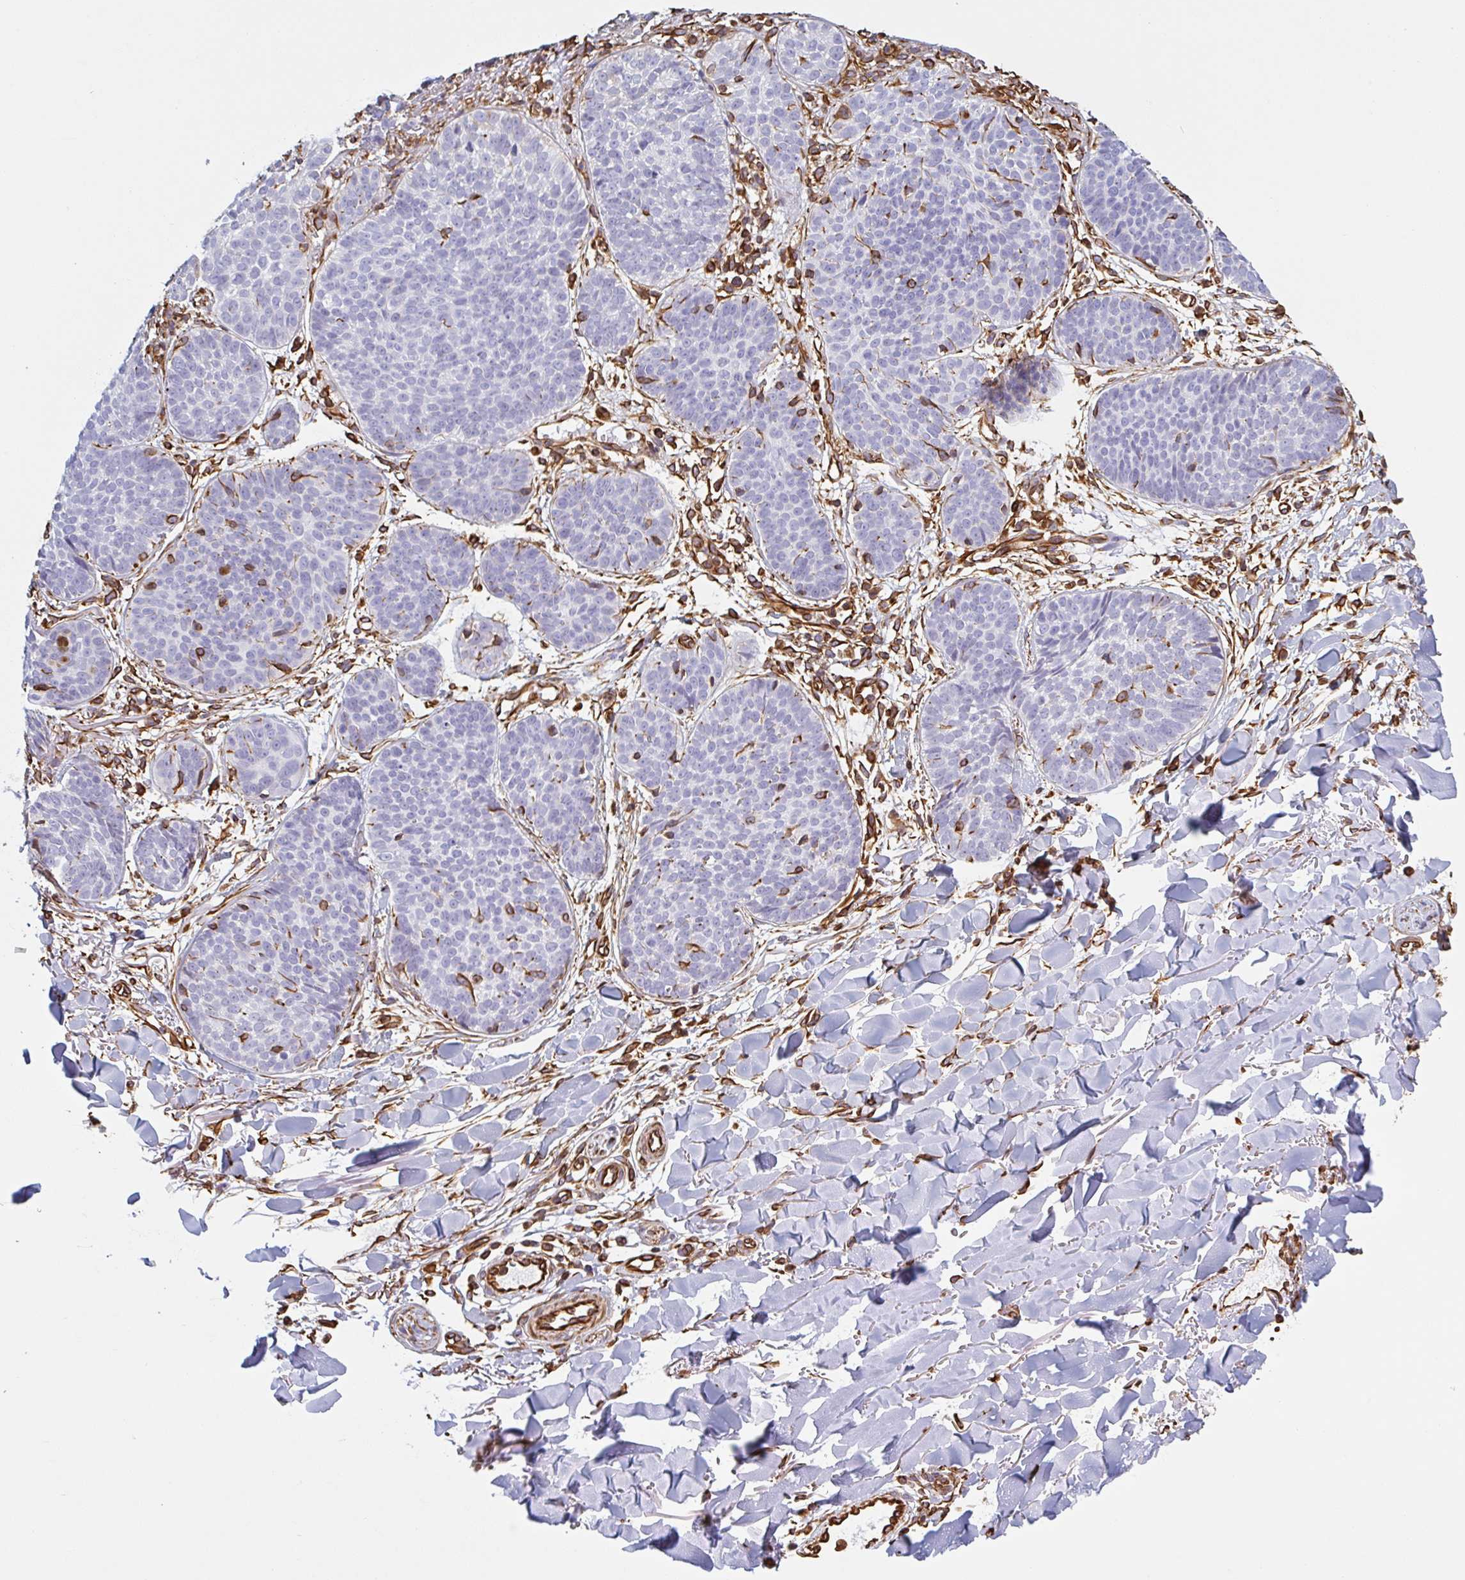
{"staining": {"intensity": "negative", "quantity": "none", "location": "none"}, "tissue": "skin cancer", "cell_type": "Tumor cells", "image_type": "cancer", "snomed": [{"axis": "morphology", "description": "Basal cell carcinoma"}, {"axis": "topography", "description": "Skin"}, {"axis": "topography", "description": "Skin of neck"}, {"axis": "topography", "description": "Skin of shoulder"}, {"axis": "topography", "description": "Skin of back"}], "caption": "Immunohistochemical staining of skin basal cell carcinoma demonstrates no significant staining in tumor cells.", "gene": "PPFIA1", "patient": {"sex": "male", "age": 80}}